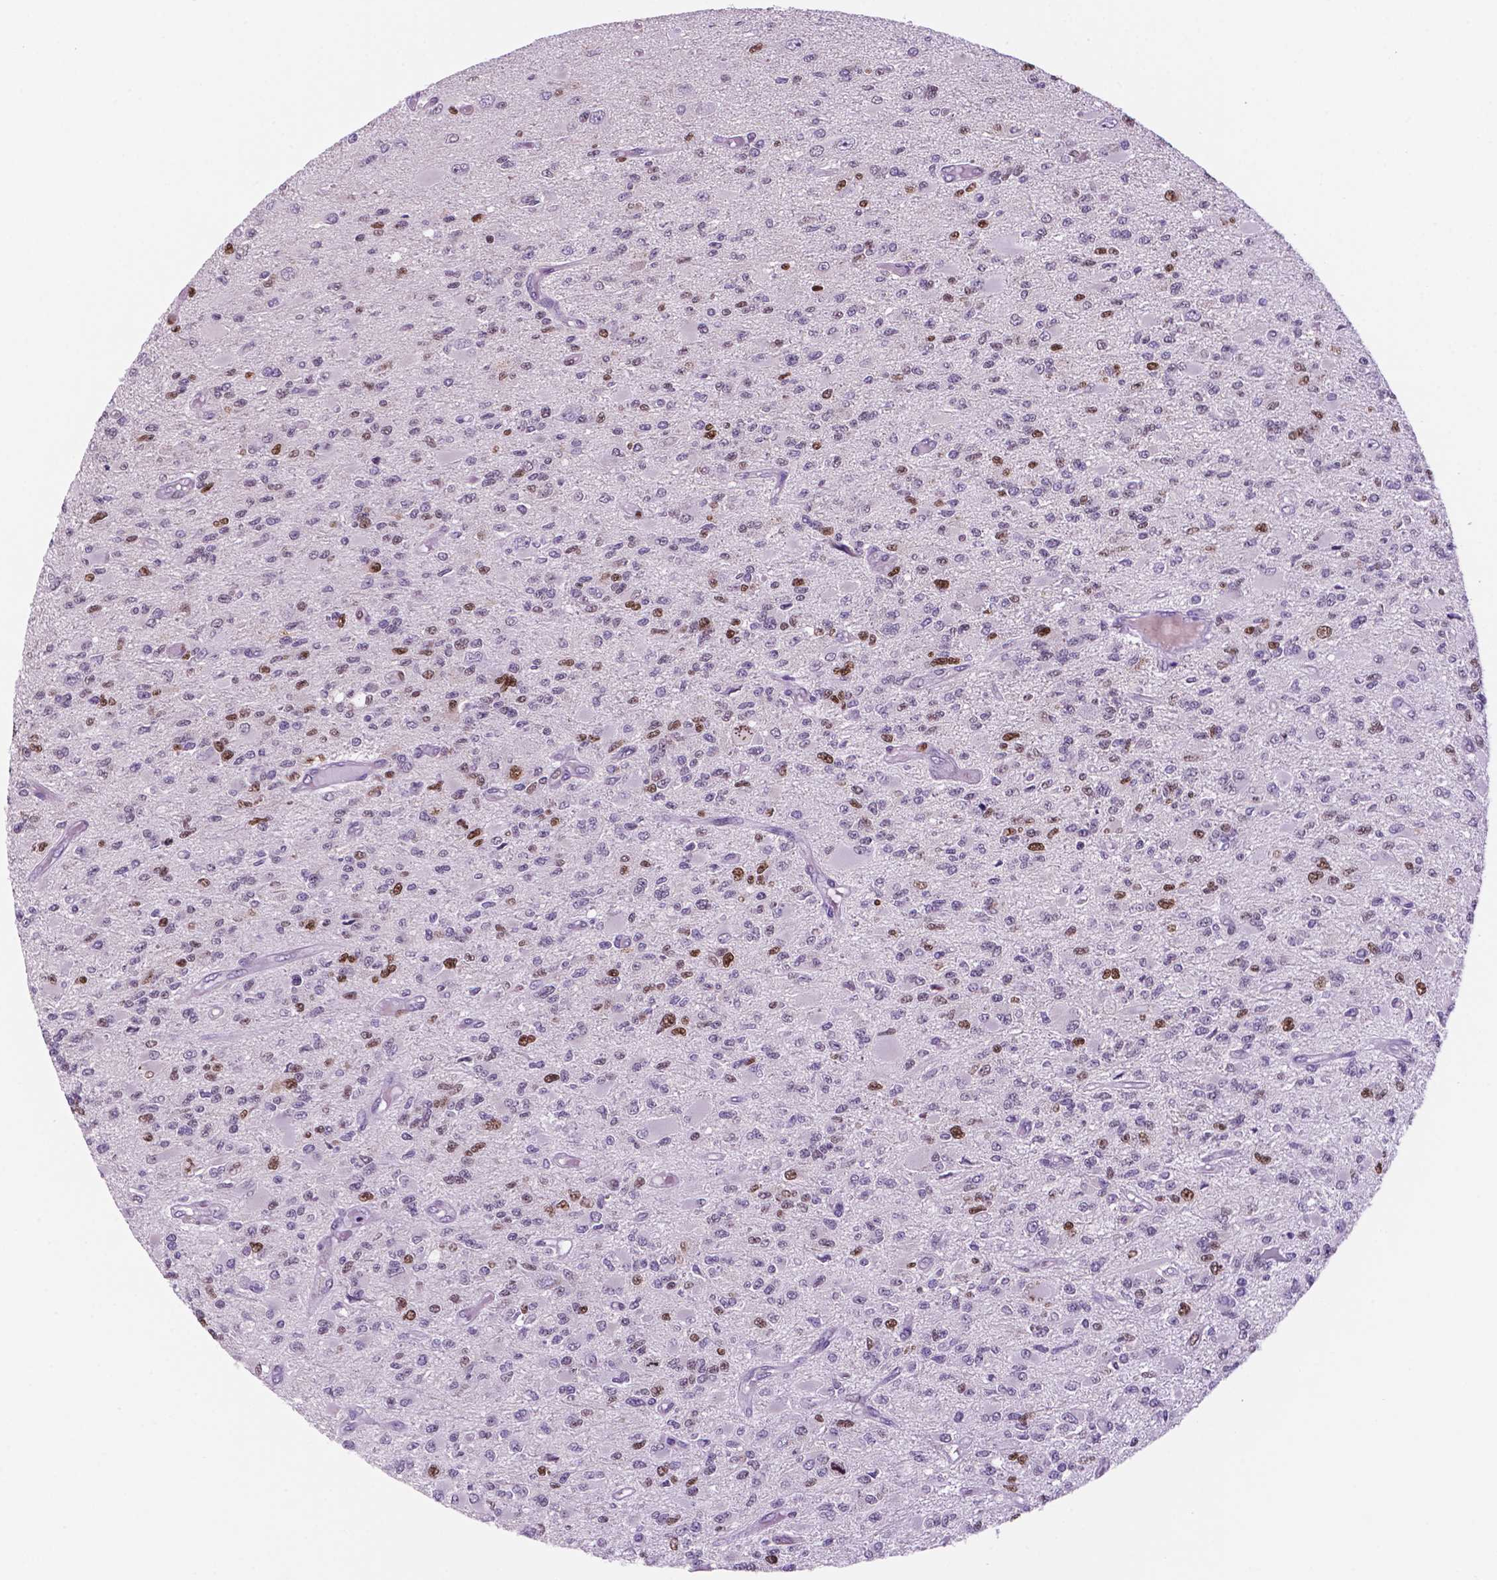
{"staining": {"intensity": "moderate", "quantity": "<25%", "location": "nuclear"}, "tissue": "glioma", "cell_type": "Tumor cells", "image_type": "cancer", "snomed": [{"axis": "morphology", "description": "Glioma, malignant, High grade"}, {"axis": "topography", "description": "Brain"}], "caption": "This photomicrograph demonstrates glioma stained with immunohistochemistry to label a protein in brown. The nuclear of tumor cells show moderate positivity for the protein. Nuclei are counter-stained blue.", "gene": "NCAPH2", "patient": {"sex": "female", "age": 63}}